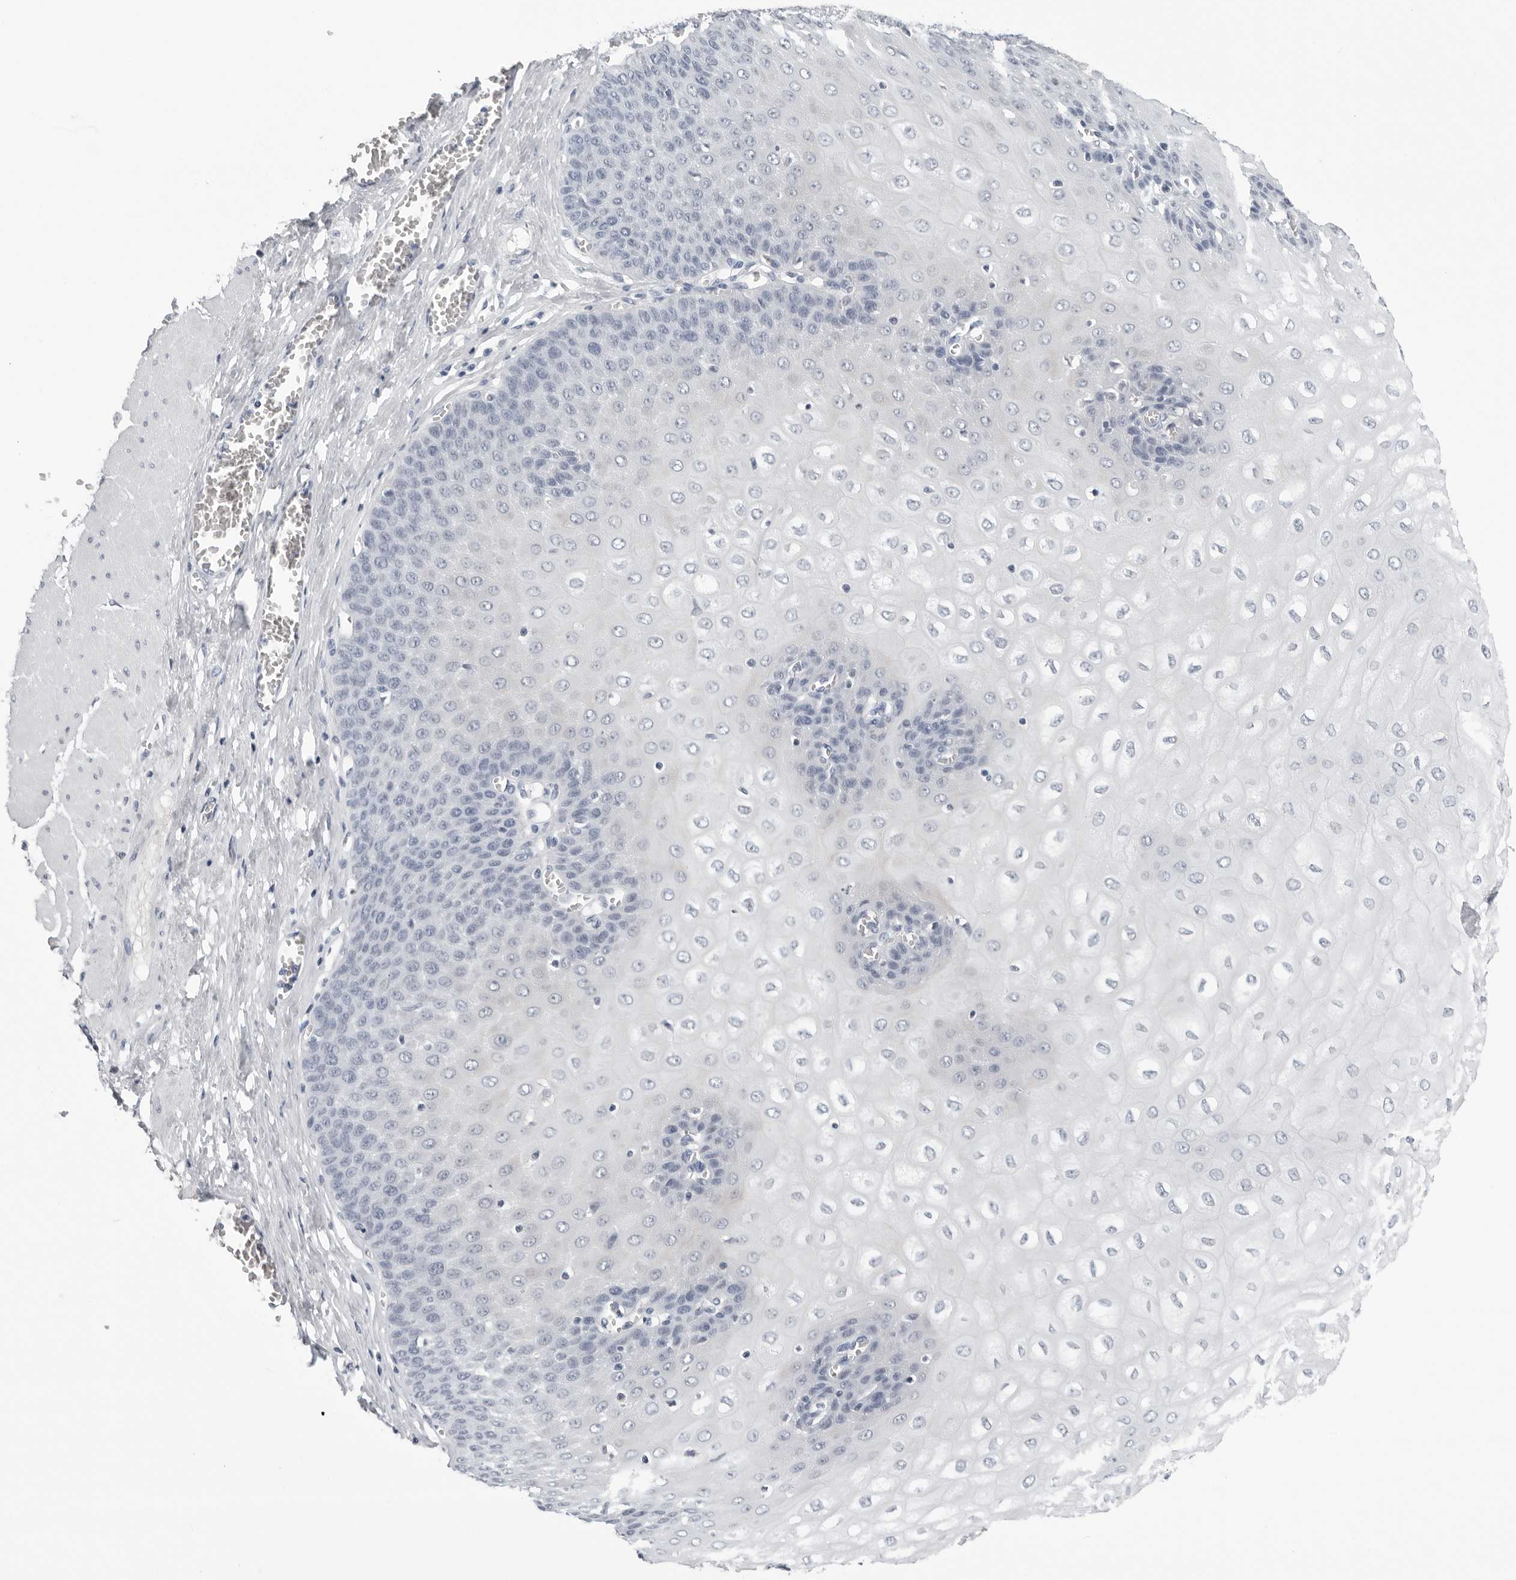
{"staining": {"intensity": "negative", "quantity": "none", "location": "none"}, "tissue": "esophagus", "cell_type": "Squamous epithelial cells", "image_type": "normal", "snomed": [{"axis": "morphology", "description": "Normal tissue, NOS"}, {"axis": "topography", "description": "Esophagus"}], "caption": "This is an immunohistochemistry photomicrograph of unremarkable esophagus. There is no expression in squamous epithelial cells.", "gene": "ZNF502", "patient": {"sex": "male", "age": 60}}